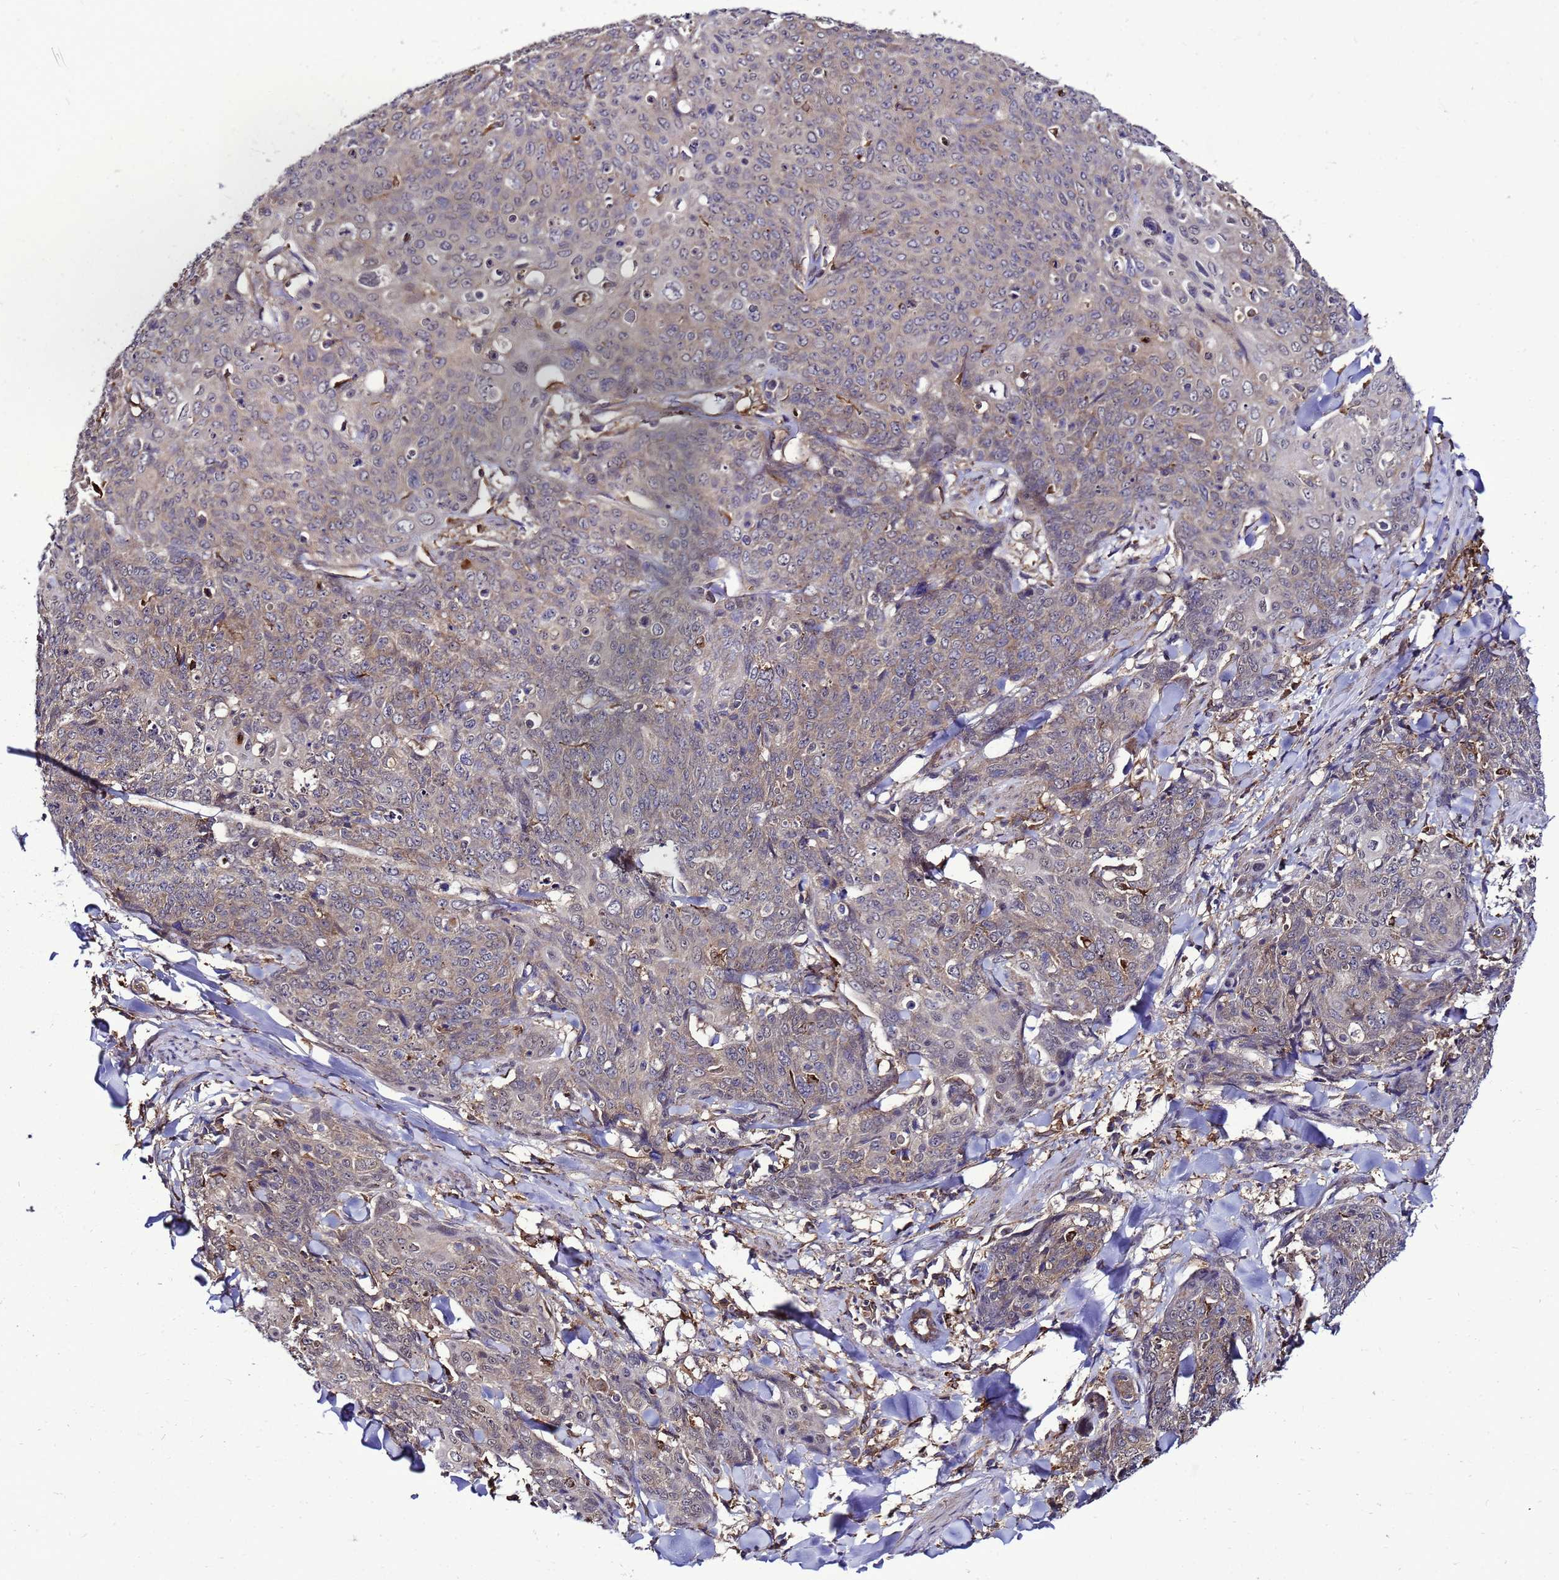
{"staining": {"intensity": "weak", "quantity": "<25%", "location": "cytoplasmic/membranous"}, "tissue": "skin cancer", "cell_type": "Tumor cells", "image_type": "cancer", "snomed": [{"axis": "morphology", "description": "Squamous cell carcinoma, NOS"}, {"axis": "topography", "description": "Skin"}, {"axis": "topography", "description": "Vulva"}], "caption": "IHC micrograph of human skin cancer stained for a protein (brown), which shows no expression in tumor cells. (Brightfield microscopy of DAB (3,3'-diaminobenzidine) immunohistochemistry at high magnification).", "gene": "TRABD", "patient": {"sex": "female", "age": 85}}